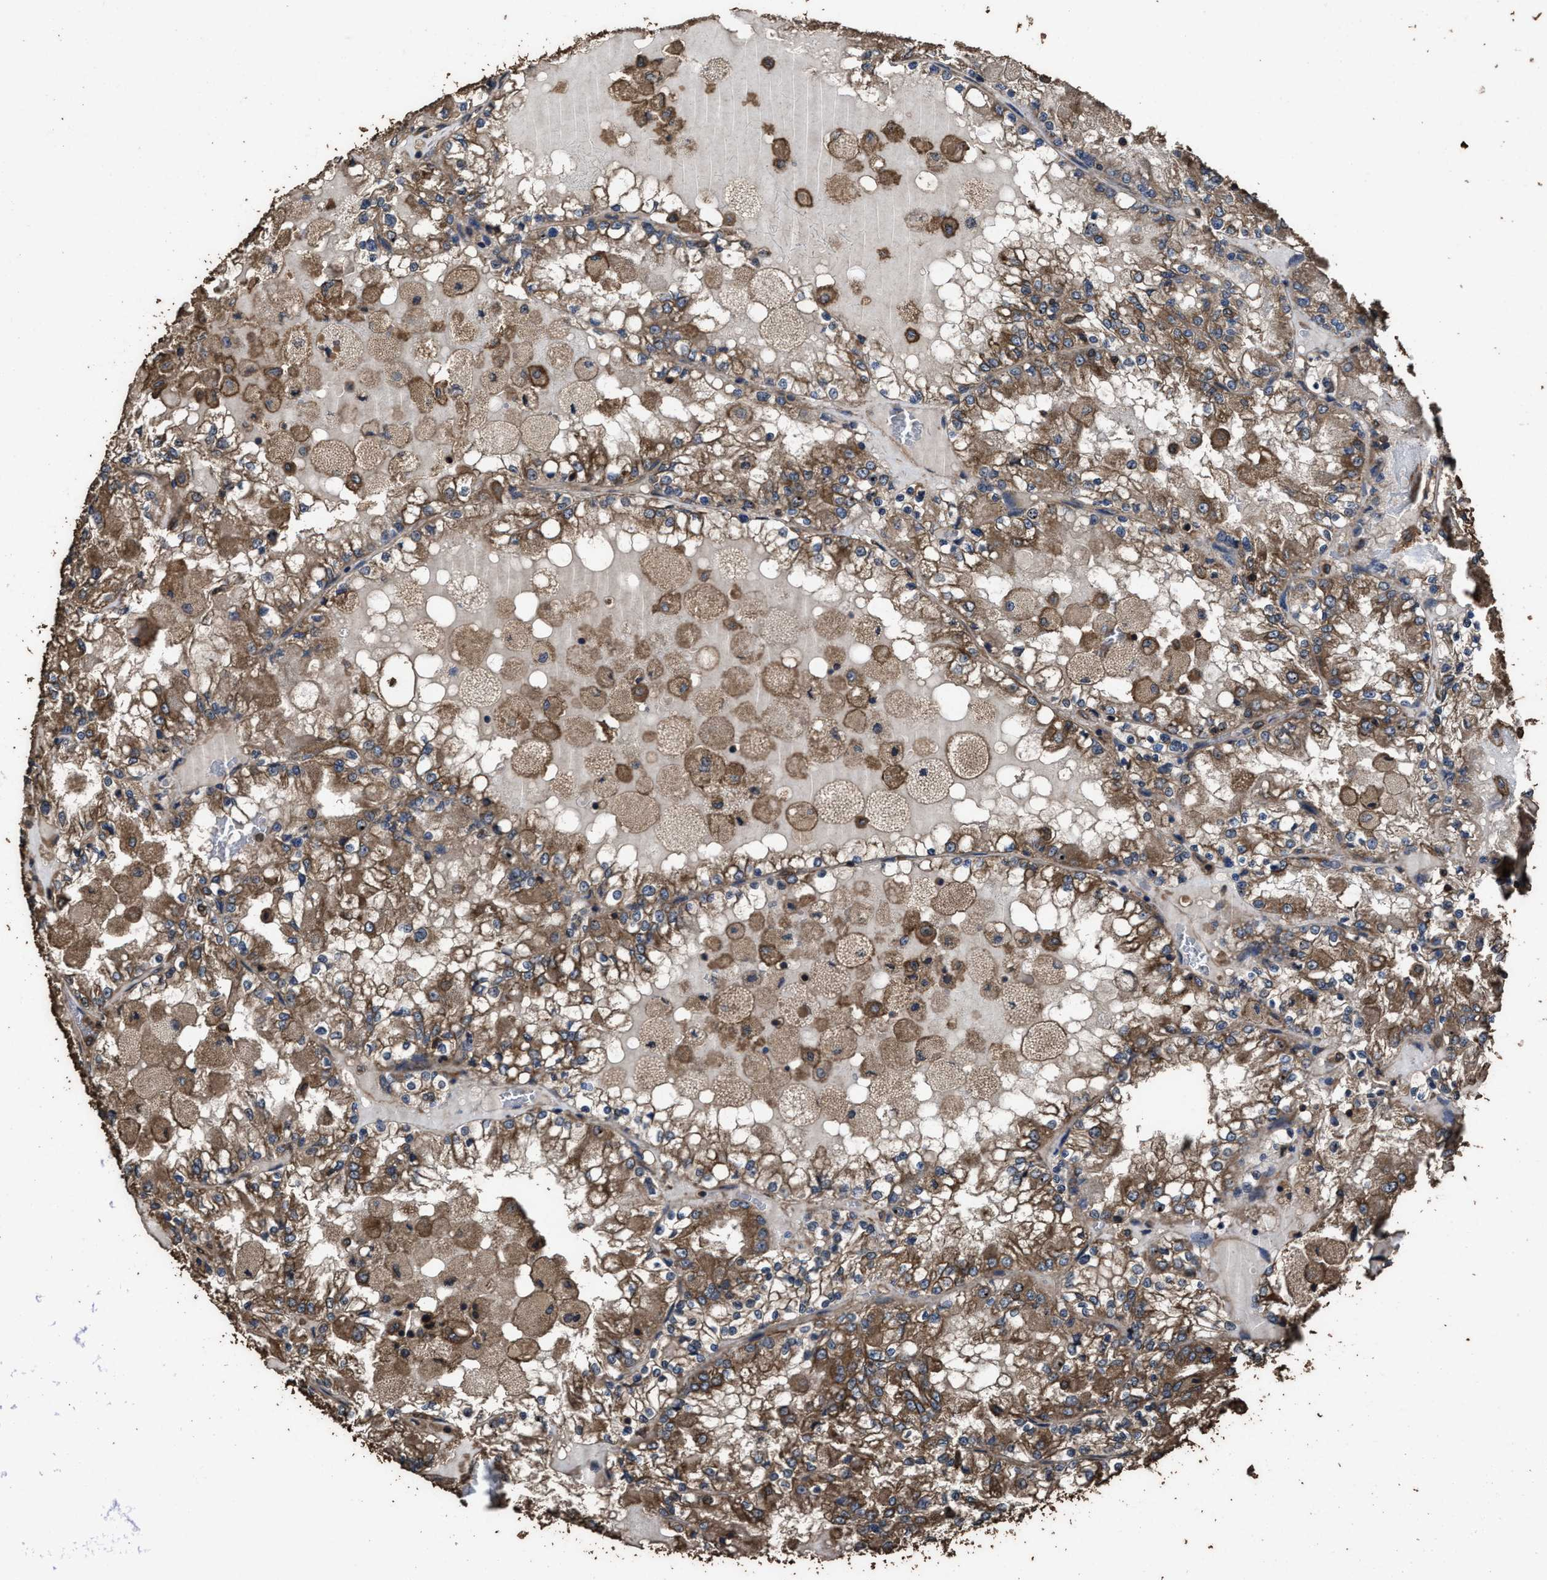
{"staining": {"intensity": "moderate", "quantity": ">75%", "location": "cytoplasmic/membranous"}, "tissue": "renal cancer", "cell_type": "Tumor cells", "image_type": "cancer", "snomed": [{"axis": "morphology", "description": "Adenocarcinoma, NOS"}, {"axis": "topography", "description": "Kidney"}], "caption": "Human renal cancer (adenocarcinoma) stained for a protein (brown) exhibits moderate cytoplasmic/membranous positive expression in about >75% of tumor cells.", "gene": "ZMYND19", "patient": {"sex": "female", "age": 56}}